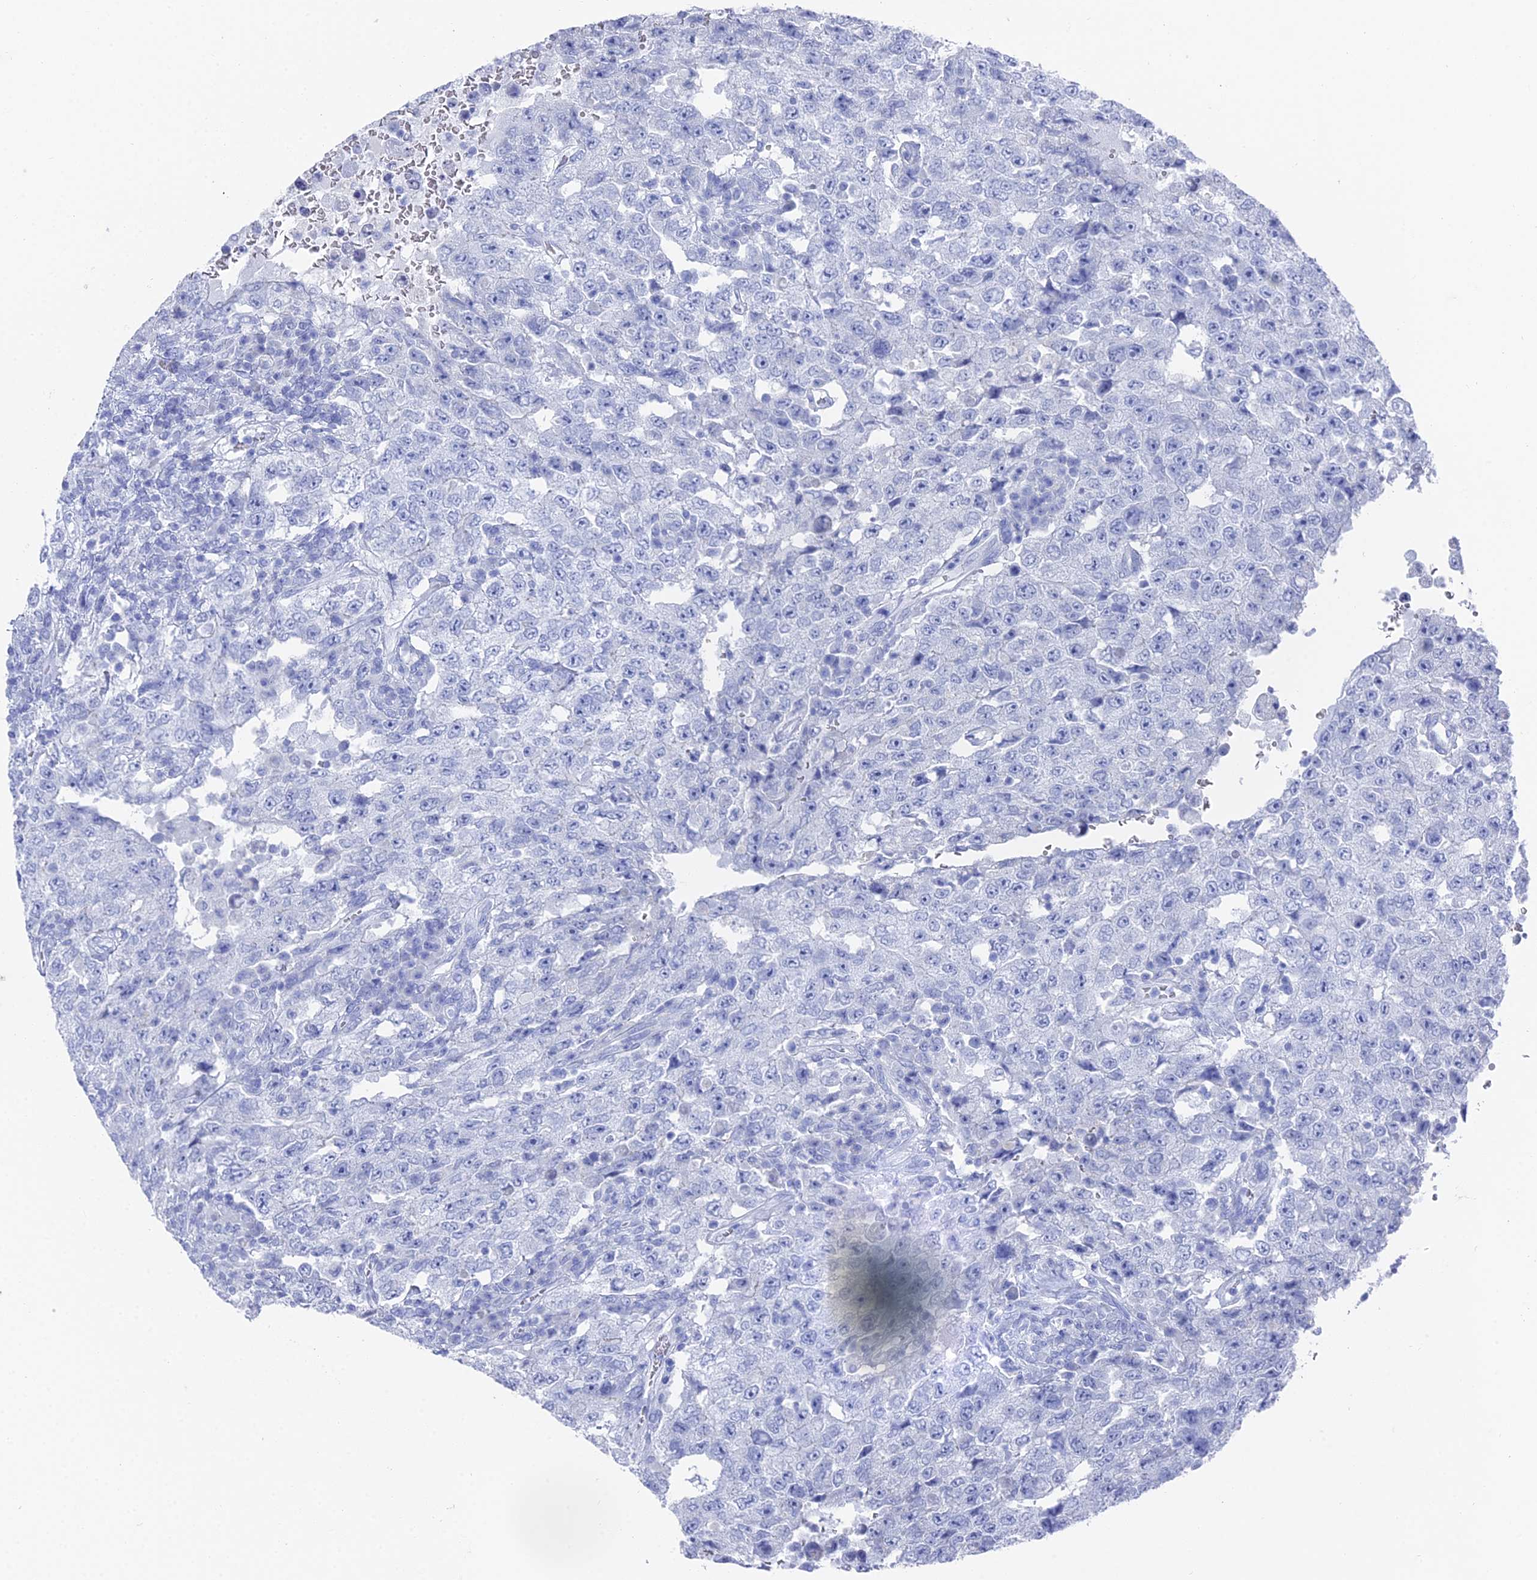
{"staining": {"intensity": "negative", "quantity": "none", "location": "none"}, "tissue": "testis cancer", "cell_type": "Tumor cells", "image_type": "cancer", "snomed": [{"axis": "morphology", "description": "Carcinoma, Embryonal, NOS"}, {"axis": "topography", "description": "Testis"}], "caption": "A micrograph of embryonal carcinoma (testis) stained for a protein reveals no brown staining in tumor cells.", "gene": "ENPP3", "patient": {"sex": "male", "age": 26}}